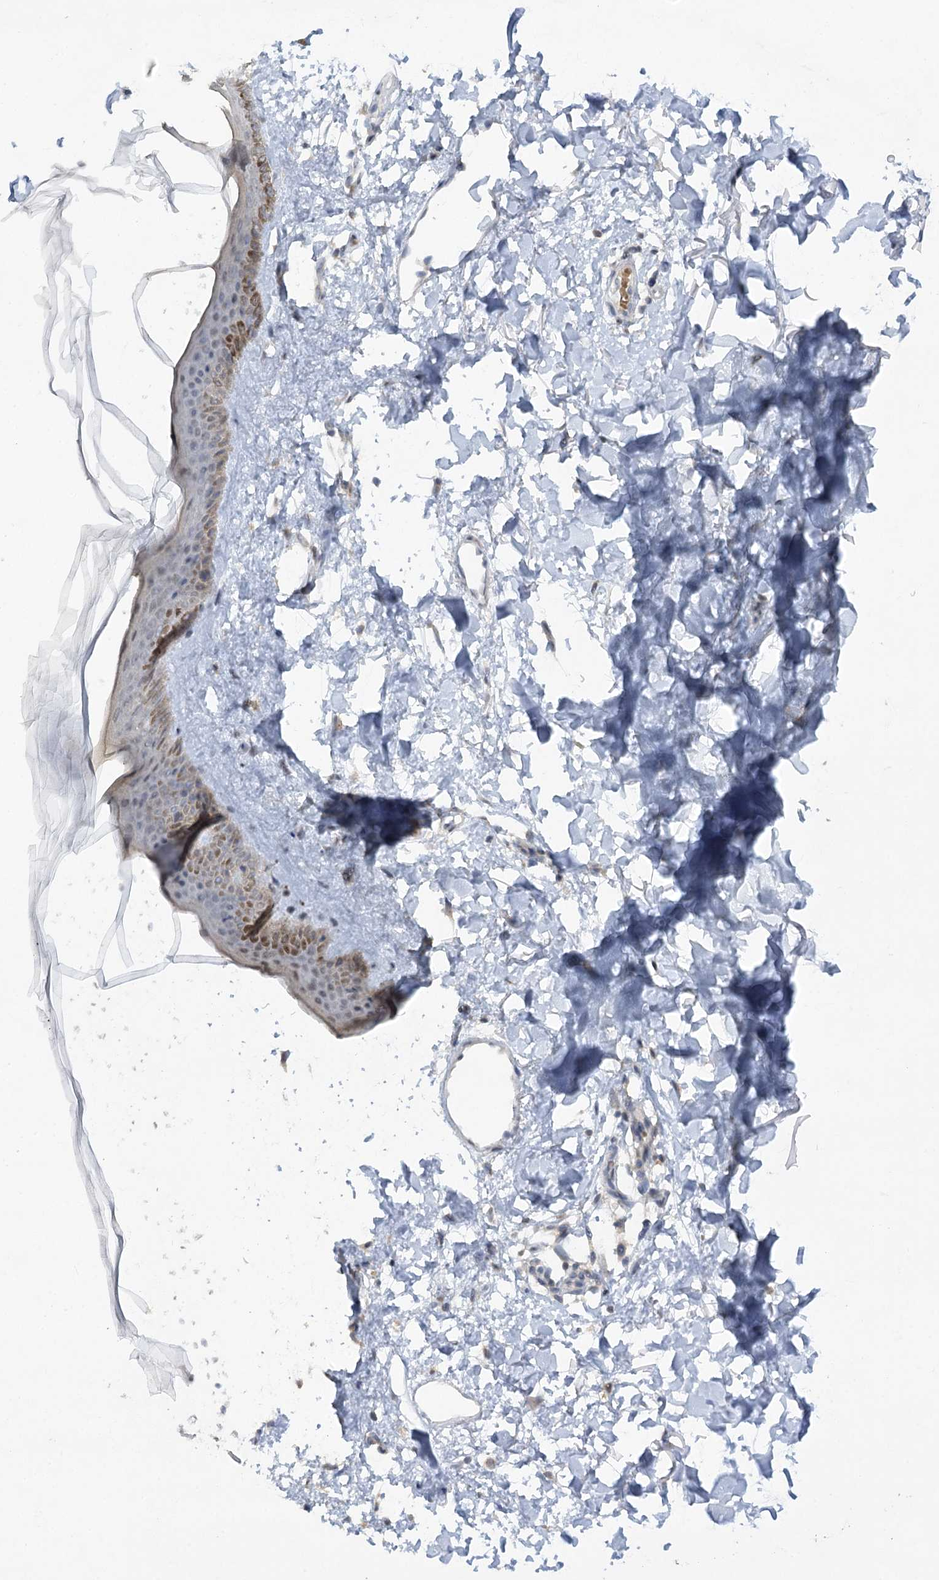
{"staining": {"intensity": "negative", "quantity": "none", "location": "none"}, "tissue": "skin", "cell_type": "Fibroblasts", "image_type": "normal", "snomed": [{"axis": "morphology", "description": "Normal tissue, NOS"}, {"axis": "topography", "description": "Skin"}], "caption": "Fibroblasts show no significant protein expression in unremarkable skin. Nuclei are stained in blue.", "gene": "TRAF3IP1", "patient": {"sex": "female", "age": 58}}